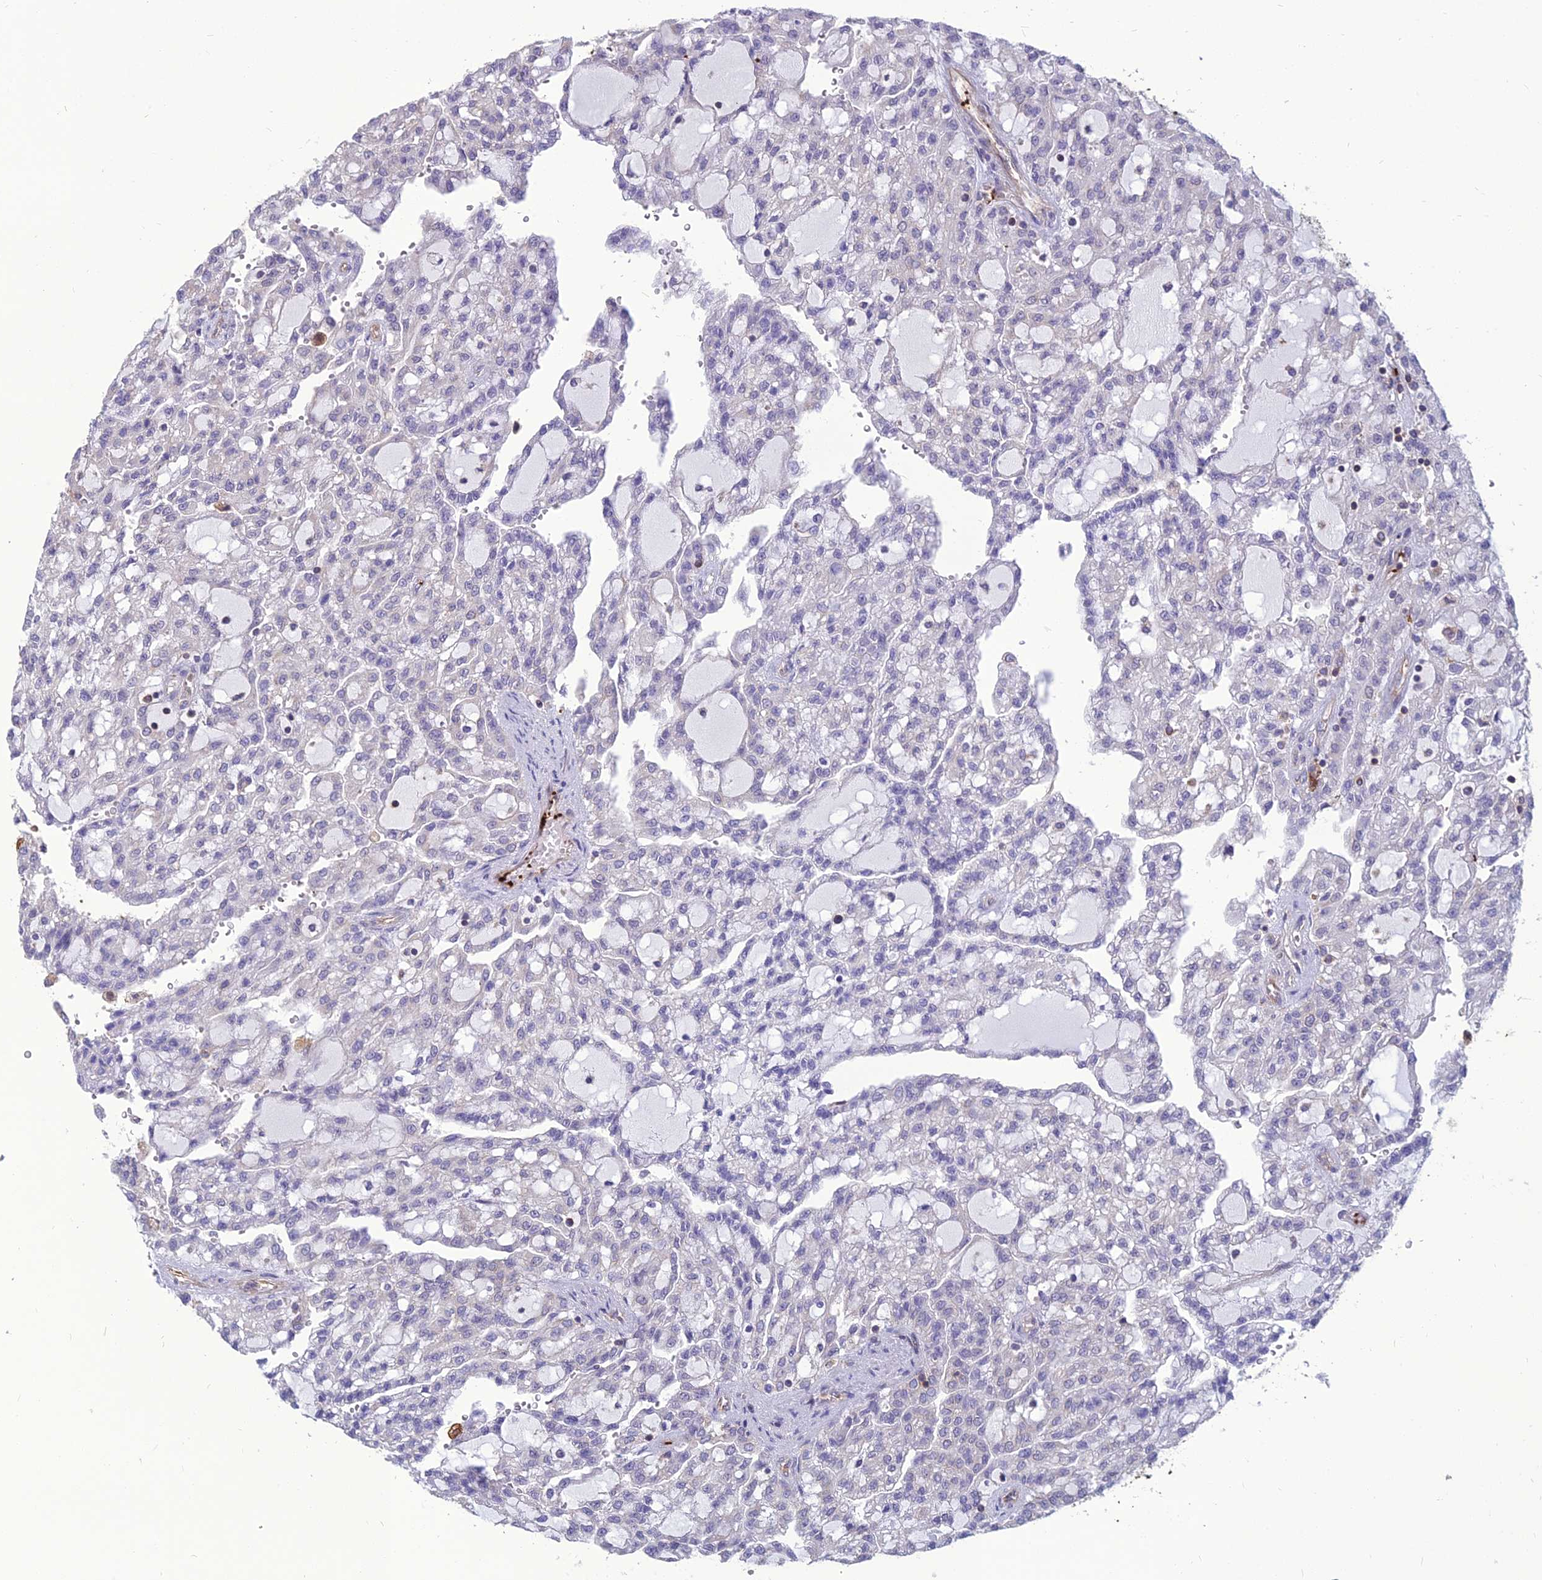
{"staining": {"intensity": "negative", "quantity": "none", "location": "none"}, "tissue": "renal cancer", "cell_type": "Tumor cells", "image_type": "cancer", "snomed": [{"axis": "morphology", "description": "Adenocarcinoma, NOS"}, {"axis": "topography", "description": "Kidney"}], "caption": "Tumor cells are negative for protein expression in human adenocarcinoma (renal). (DAB immunohistochemistry, high magnification).", "gene": "PSMD11", "patient": {"sex": "male", "age": 63}}